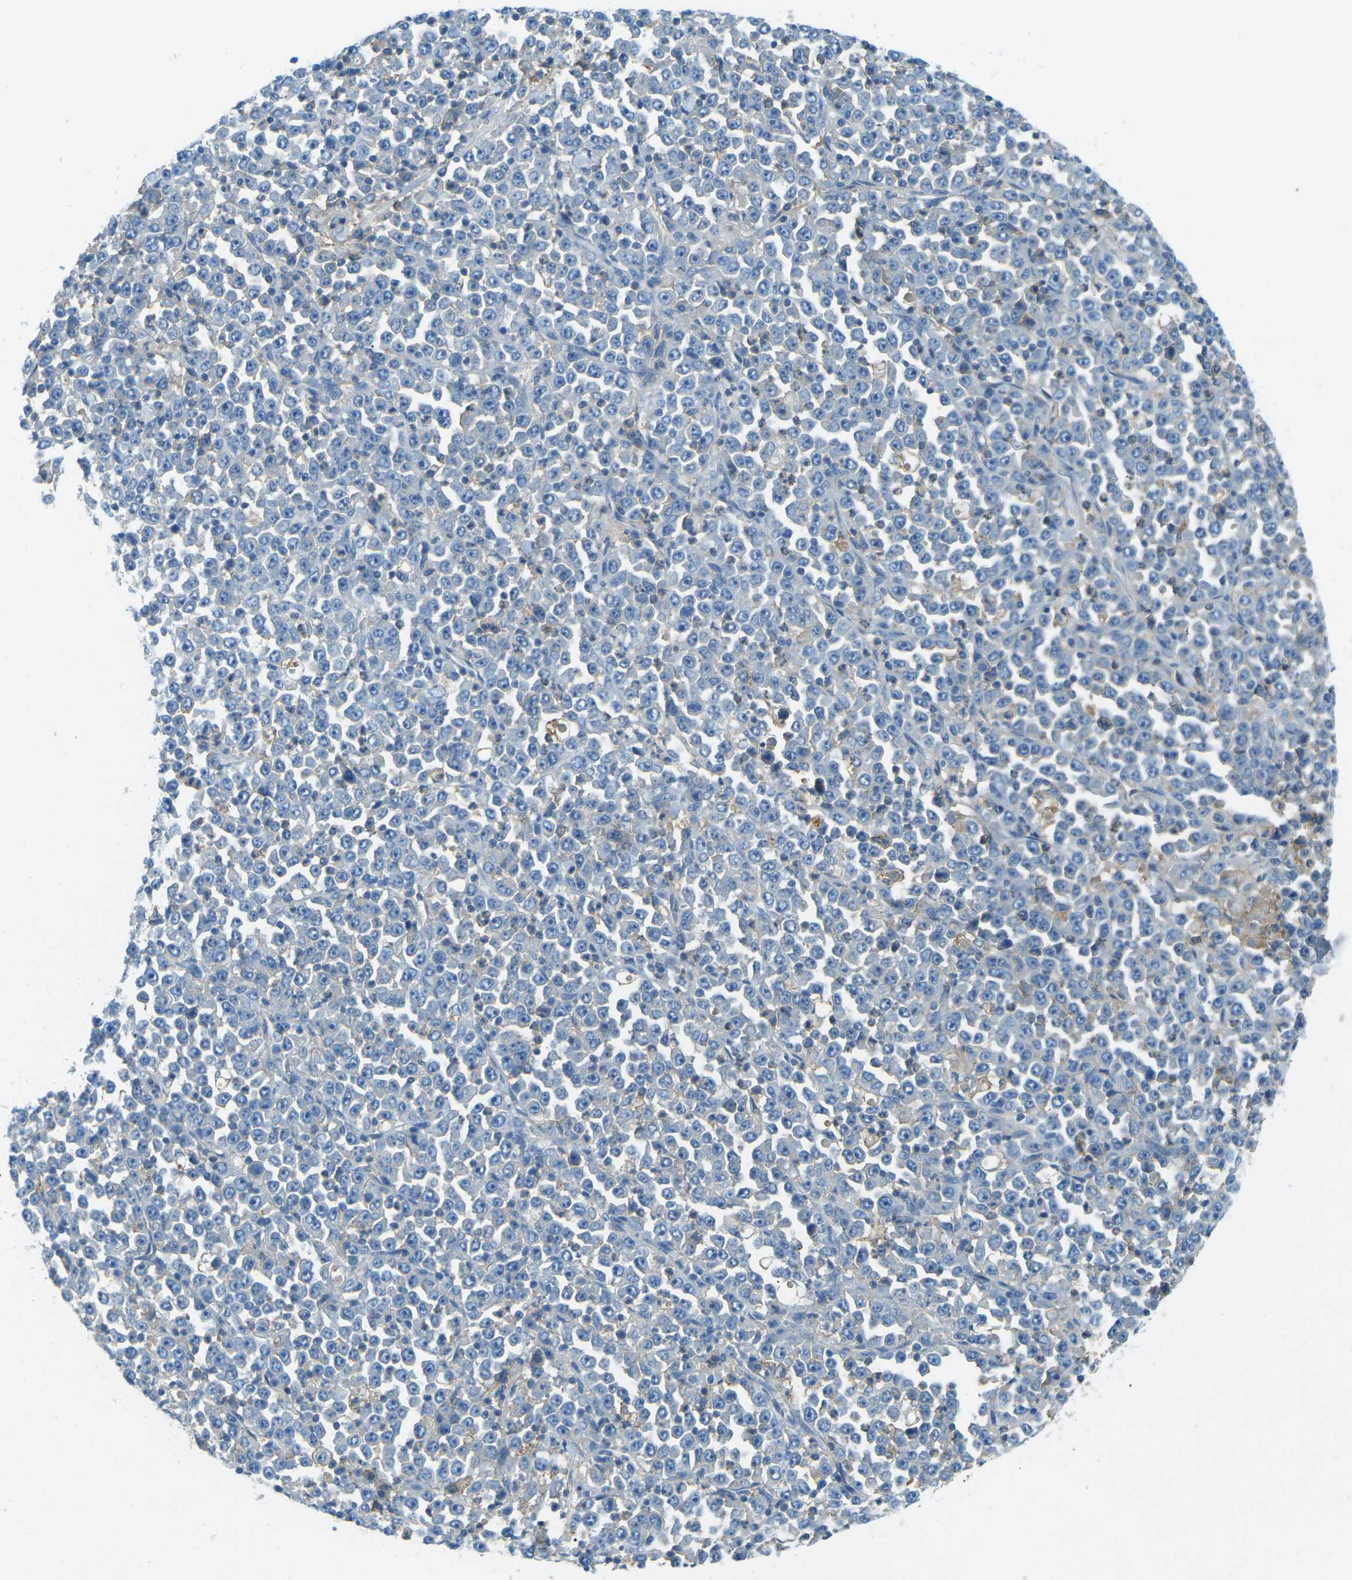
{"staining": {"intensity": "negative", "quantity": "none", "location": "none"}, "tissue": "stomach cancer", "cell_type": "Tumor cells", "image_type": "cancer", "snomed": [{"axis": "morphology", "description": "Normal tissue, NOS"}, {"axis": "morphology", "description": "Adenocarcinoma, NOS"}, {"axis": "topography", "description": "Stomach, upper"}, {"axis": "topography", "description": "Stomach"}], "caption": "The photomicrograph demonstrates no significant positivity in tumor cells of stomach adenocarcinoma.", "gene": "CD47", "patient": {"sex": "male", "age": 59}}